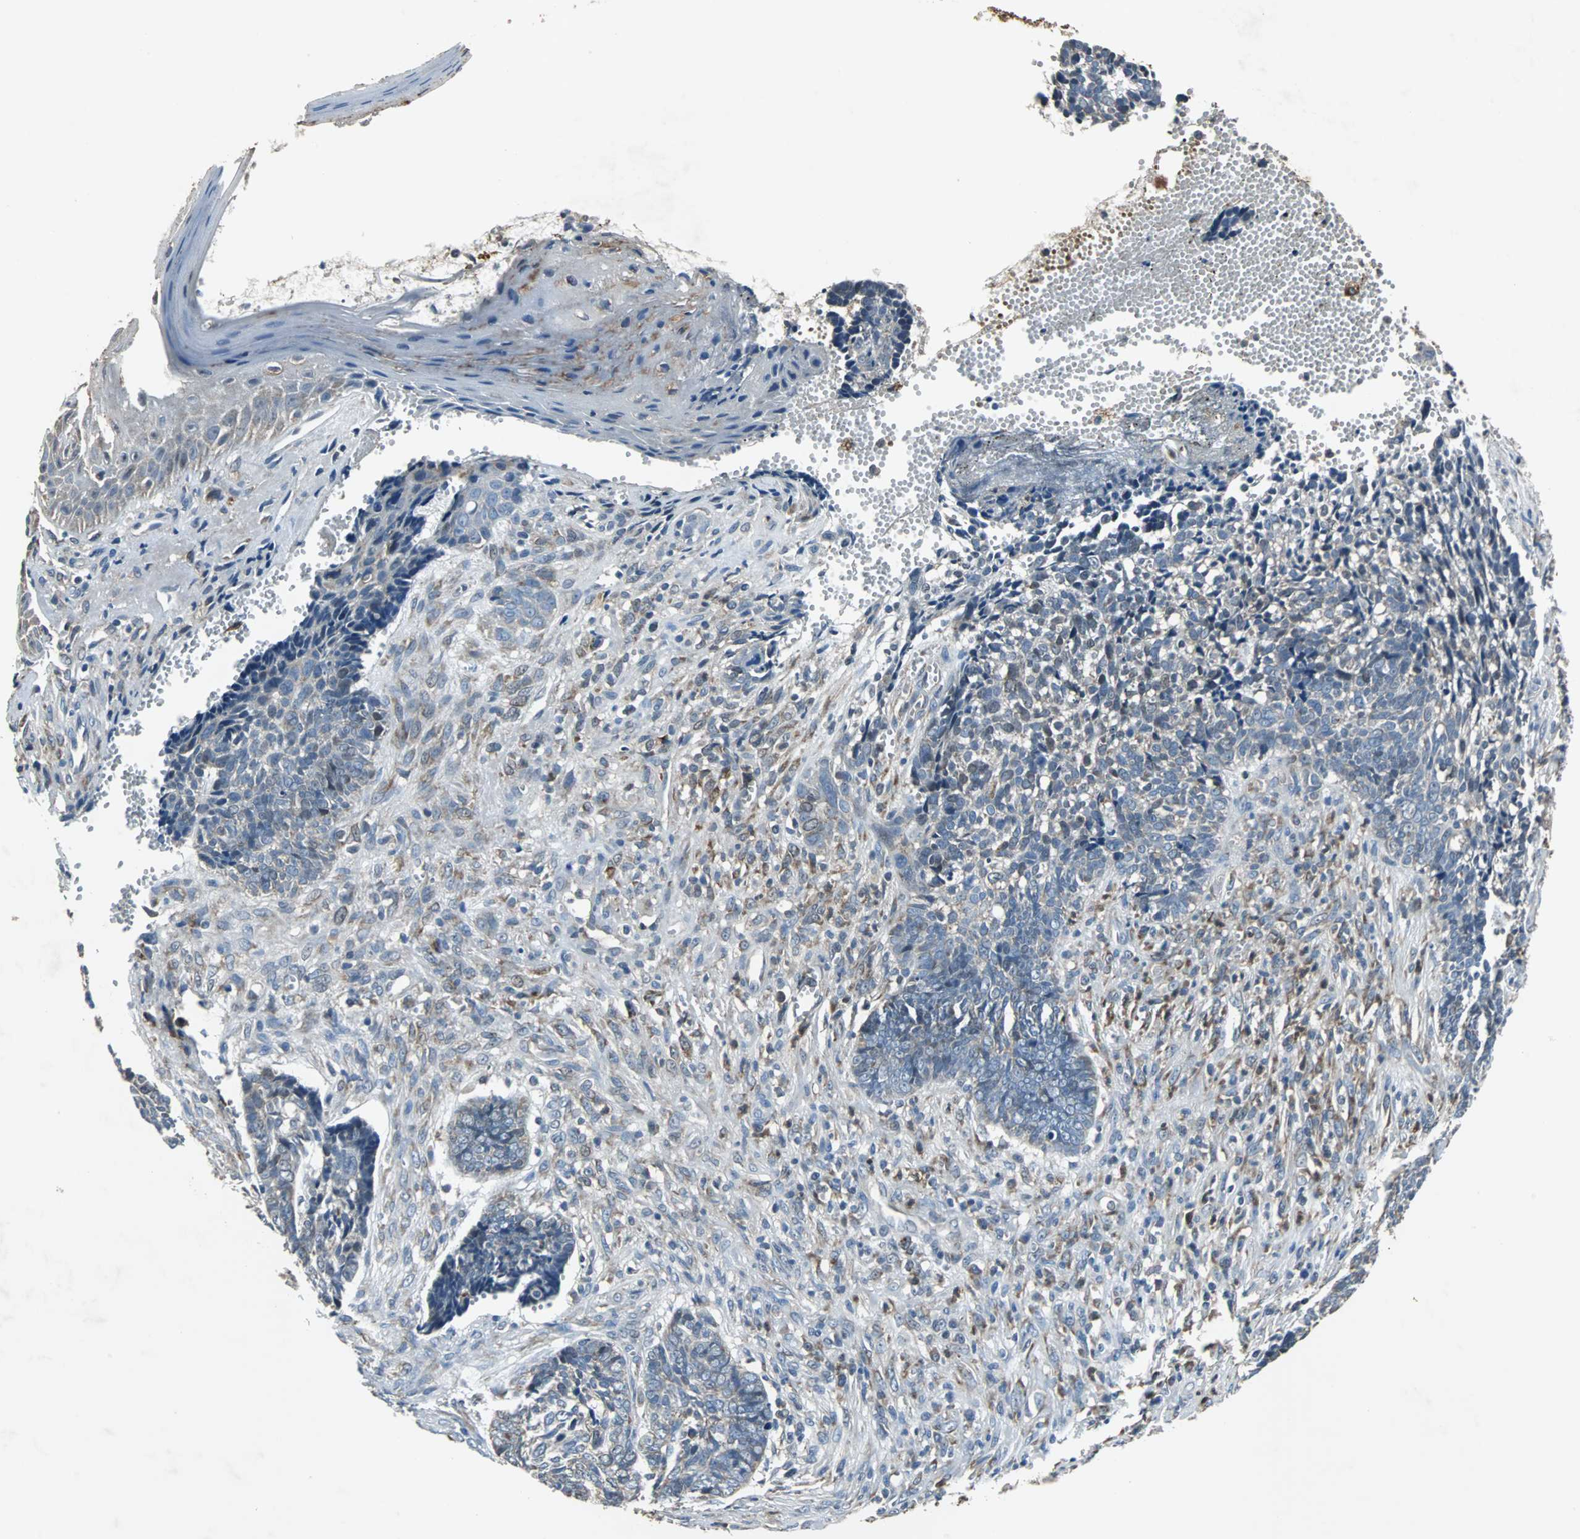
{"staining": {"intensity": "weak", "quantity": "<25%", "location": "cytoplasmic/membranous"}, "tissue": "skin cancer", "cell_type": "Tumor cells", "image_type": "cancer", "snomed": [{"axis": "morphology", "description": "Basal cell carcinoma"}, {"axis": "topography", "description": "Skin"}], "caption": "This is a image of immunohistochemistry (IHC) staining of skin cancer, which shows no expression in tumor cells.", "gene": "SOS1", "patient": {"sex": "male", "age": 84}}